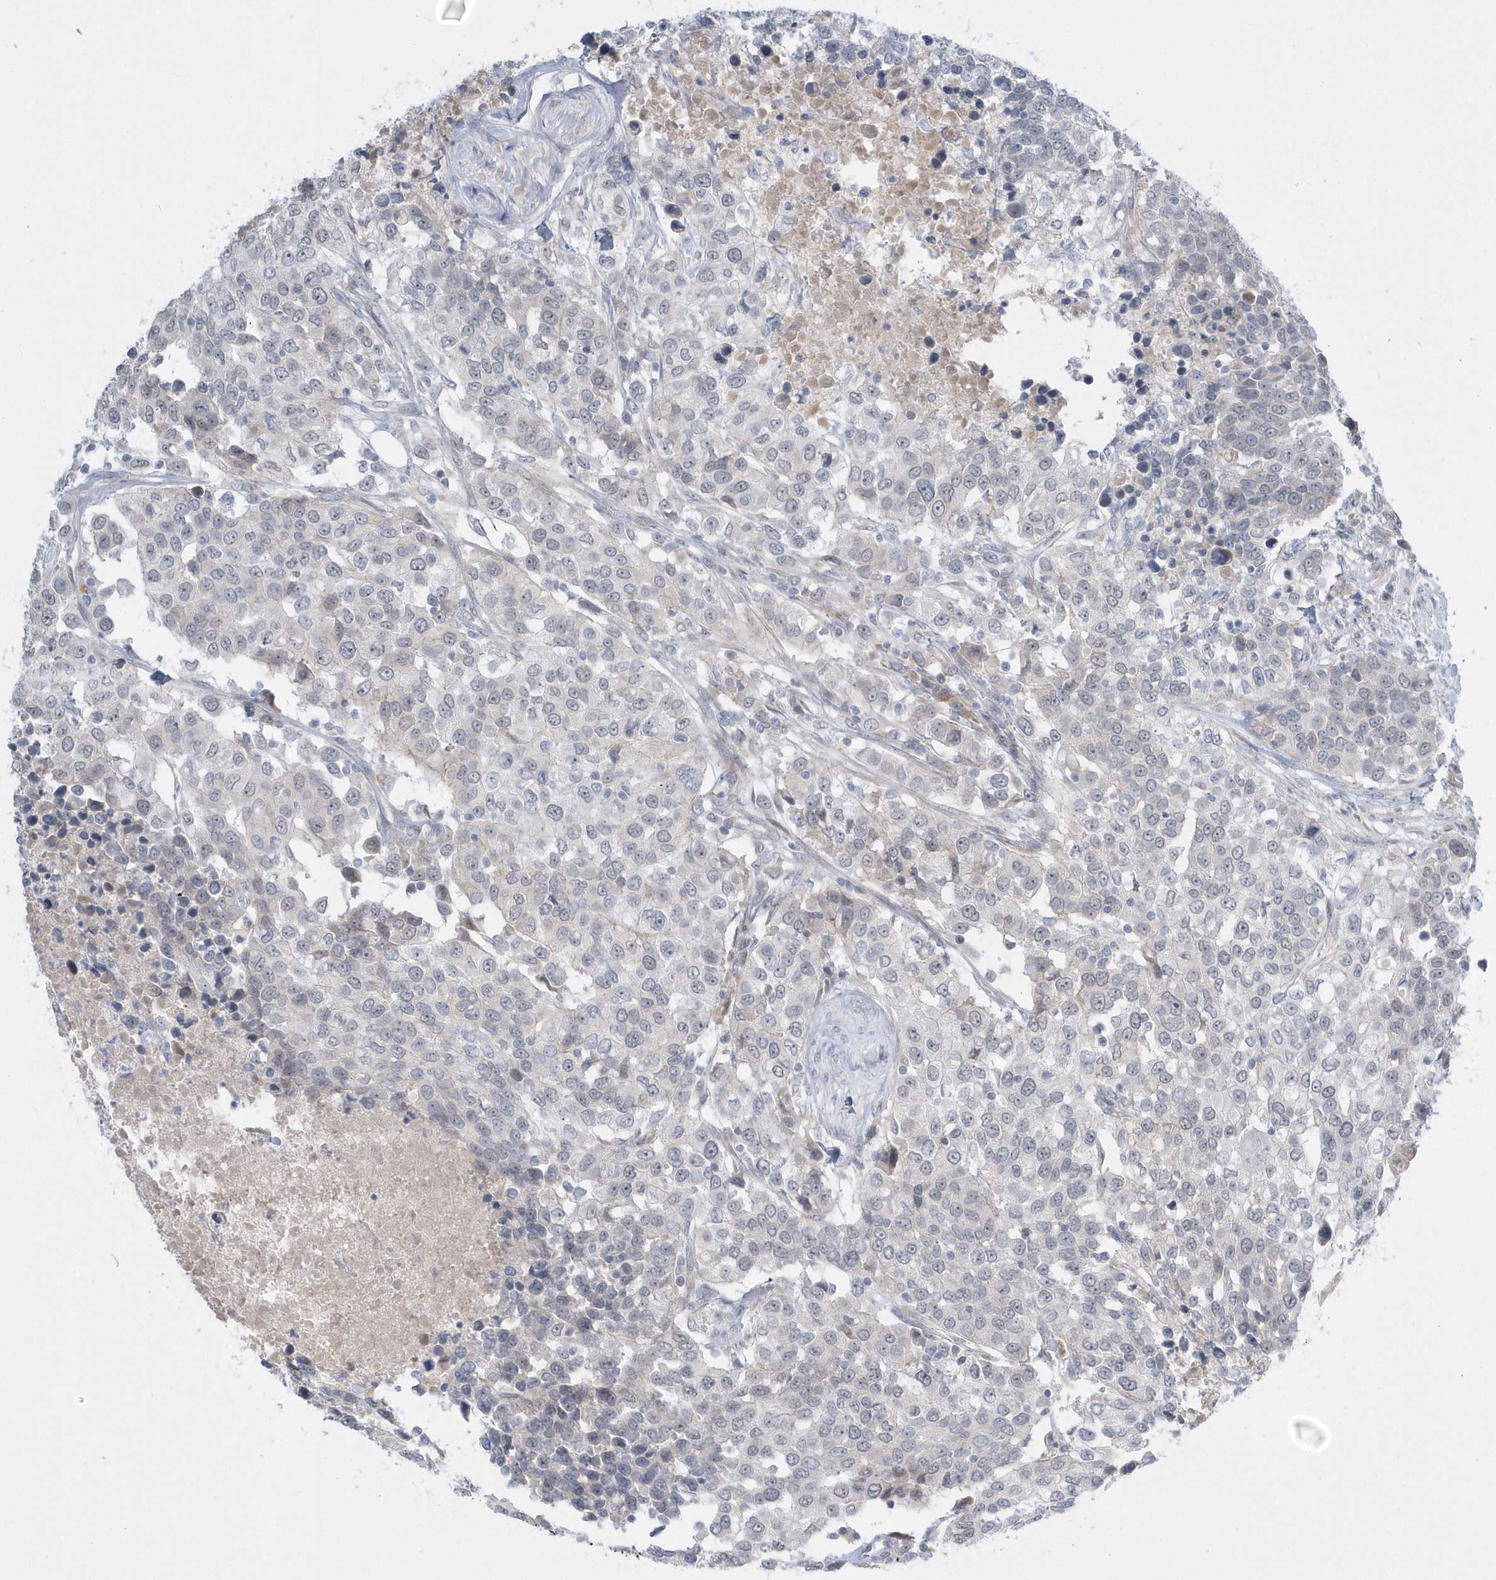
{"staining": {"intensity": "negative", "quantity": "none", "location": "none"}, "tissue": "urothelial cancer", "cell_type": "Tumor cells", "image_type": "cancer", "snomed": [{"axis": "morphology", "description": "Urothelial carcinoma, High grade"}, {"axis": "topography", "description": "Urinary bladder"}], "caption": "Image shows no significant protein staining in tumor cells of urothelial cancer.", "gene": "ZC3H12D", "patient": {"sex": "female", "age": 80}}